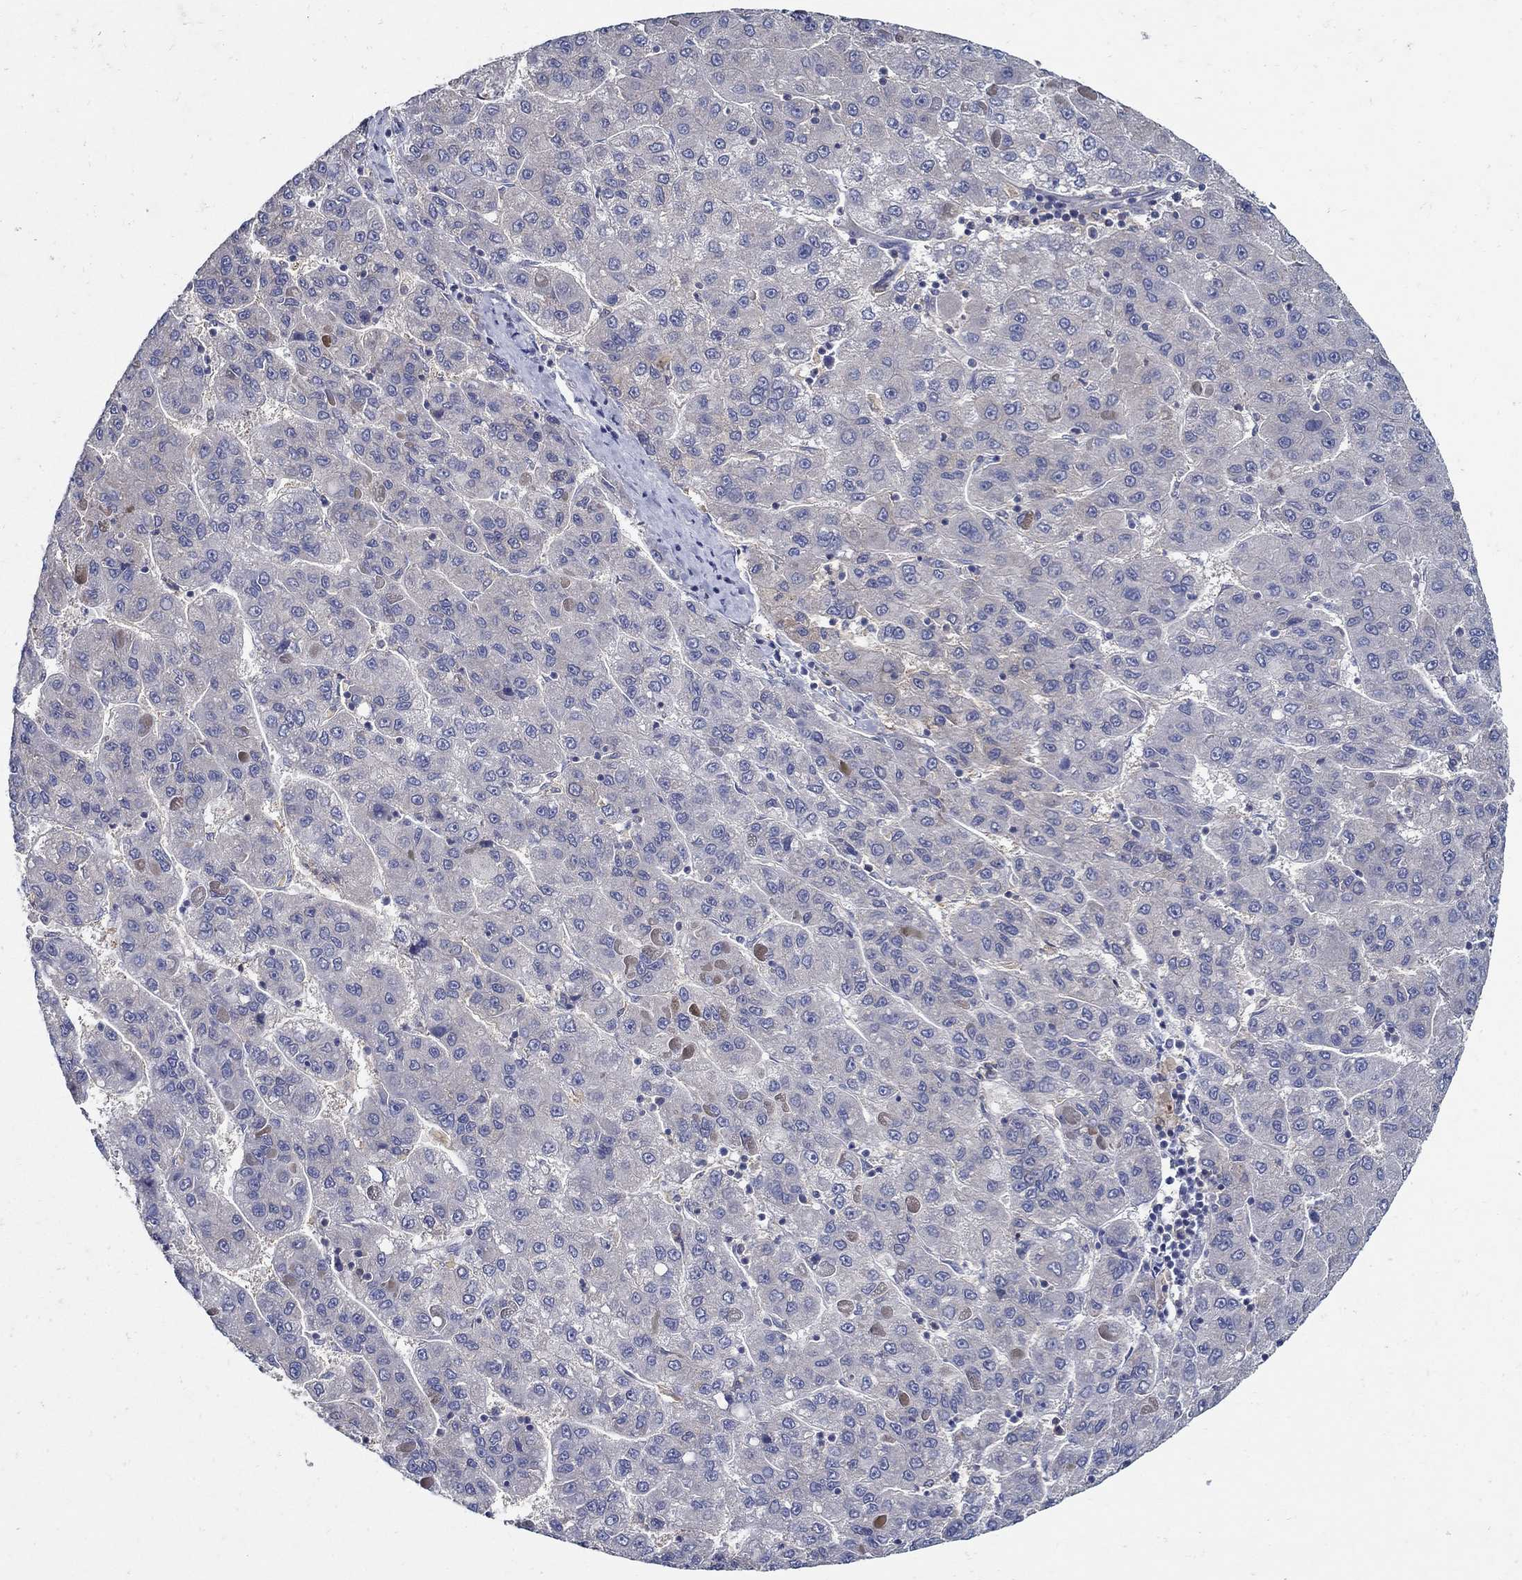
{"staining": {"intensity": "negative", "quantity": "none", "location": "none"}, "tissue": "liver cancer", "cell_type": "Tumor cells", "image_type": "cancer", "snomed": [{"axis": "morphology", "description": "Carcinoma, Hepatocellular, NOS"}, {"axis": "topography", "description": "Liver"}], "caption": "Protein analysis of hepatocellular carcinoma (liver) shows no significant positivity in tumor cells.", "gene": "MTHFR", "patient": {"sex": "female", "age": 82}}